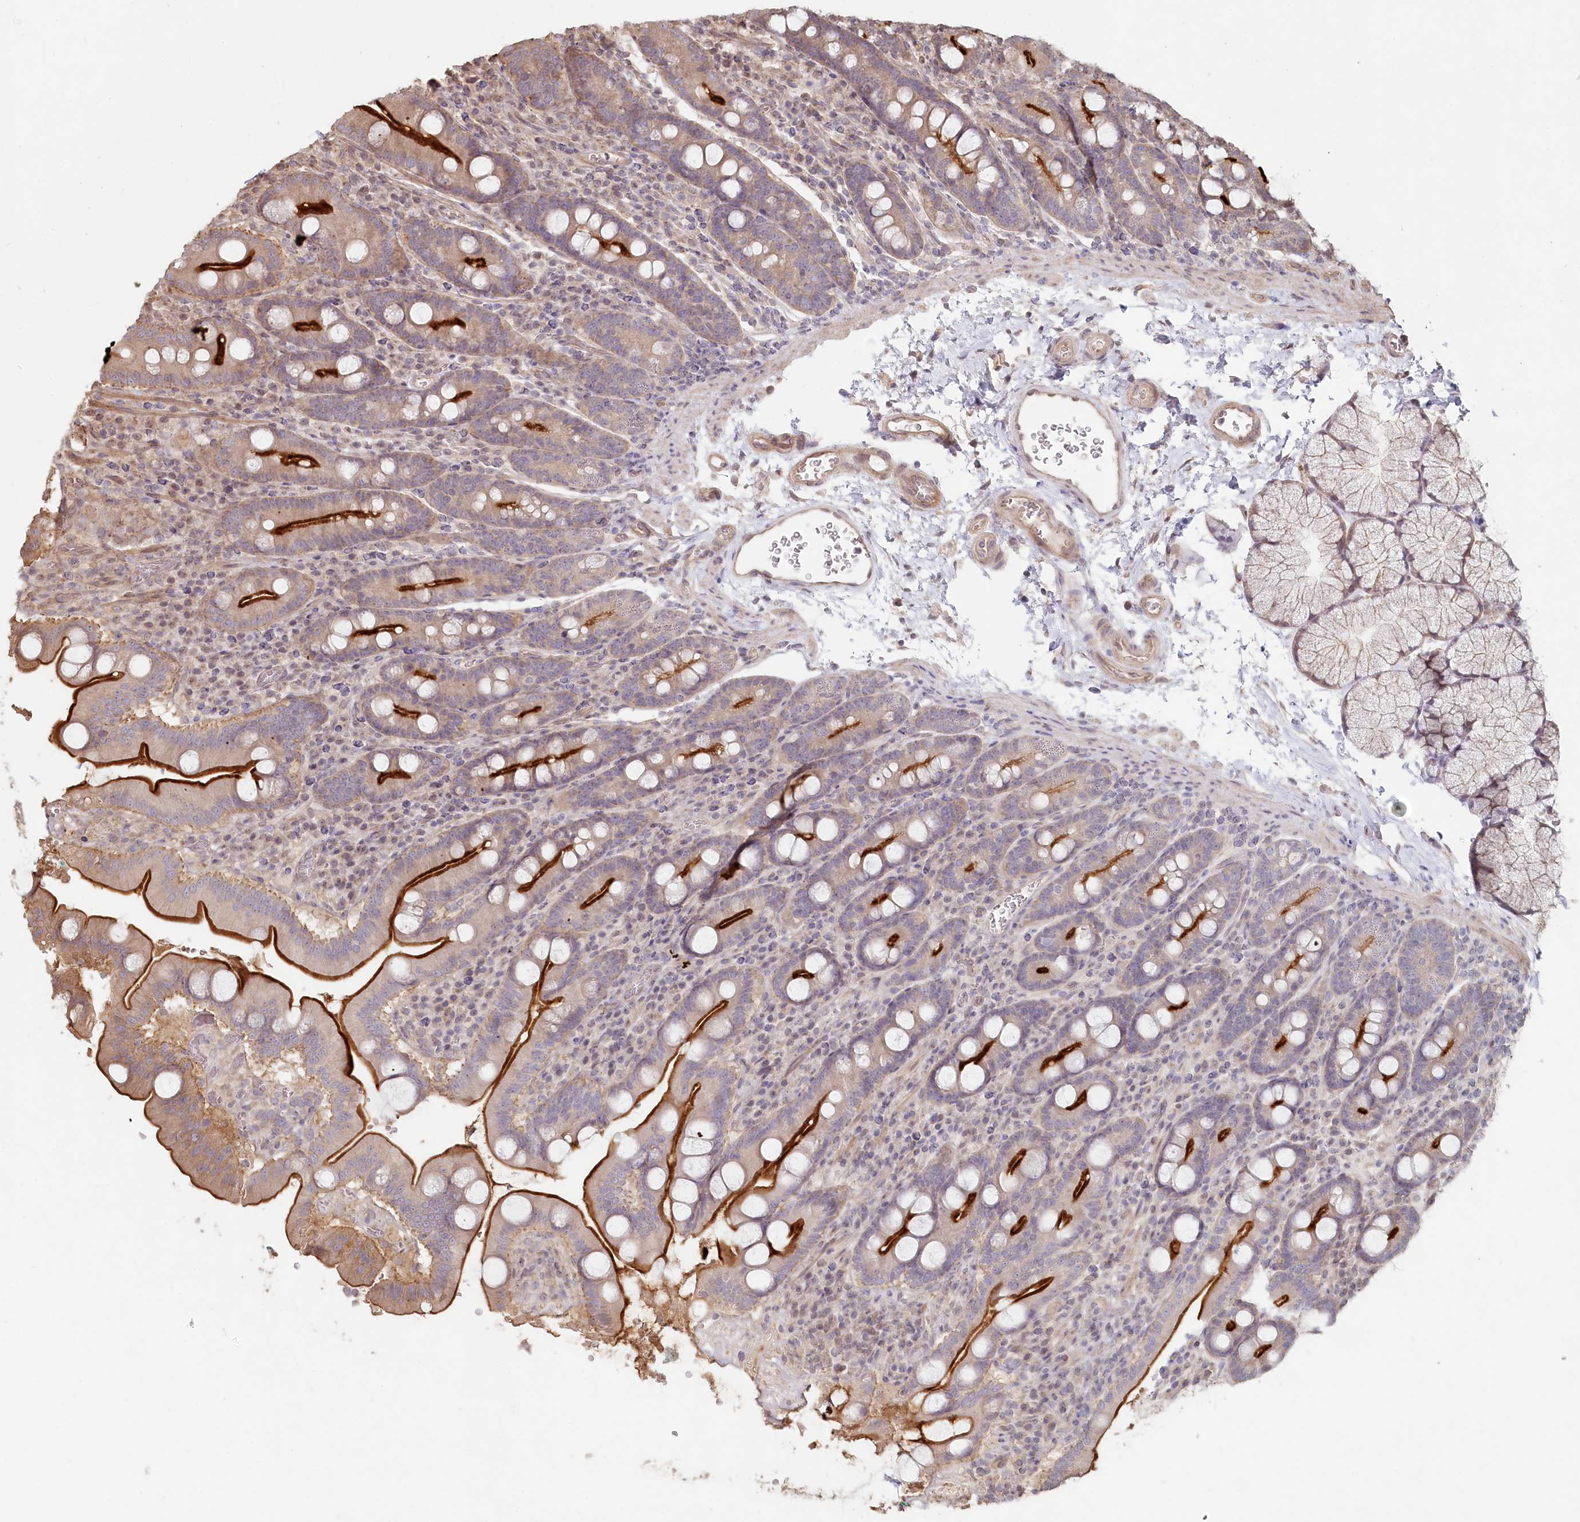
{"staining": {"intensity": "strong", "quantity": ">75%", "location": "cytoplasmic/membranous"}, "tissue": "duodenum", "cell_type": "Glandular cells", "image_type": "normal", "snomed": [{"axis": "morphology", "description": "Normal tissue, NOS"}, {"axis": "topography", "description": "Duodenum"}], "caption": "A micrograph of duodenum stained for a protein reveals strong cytoplasmic/membranous brown staining in glandular cells.", "gene": "TCHP", "patient": {"sex": "male", "age": 35}}